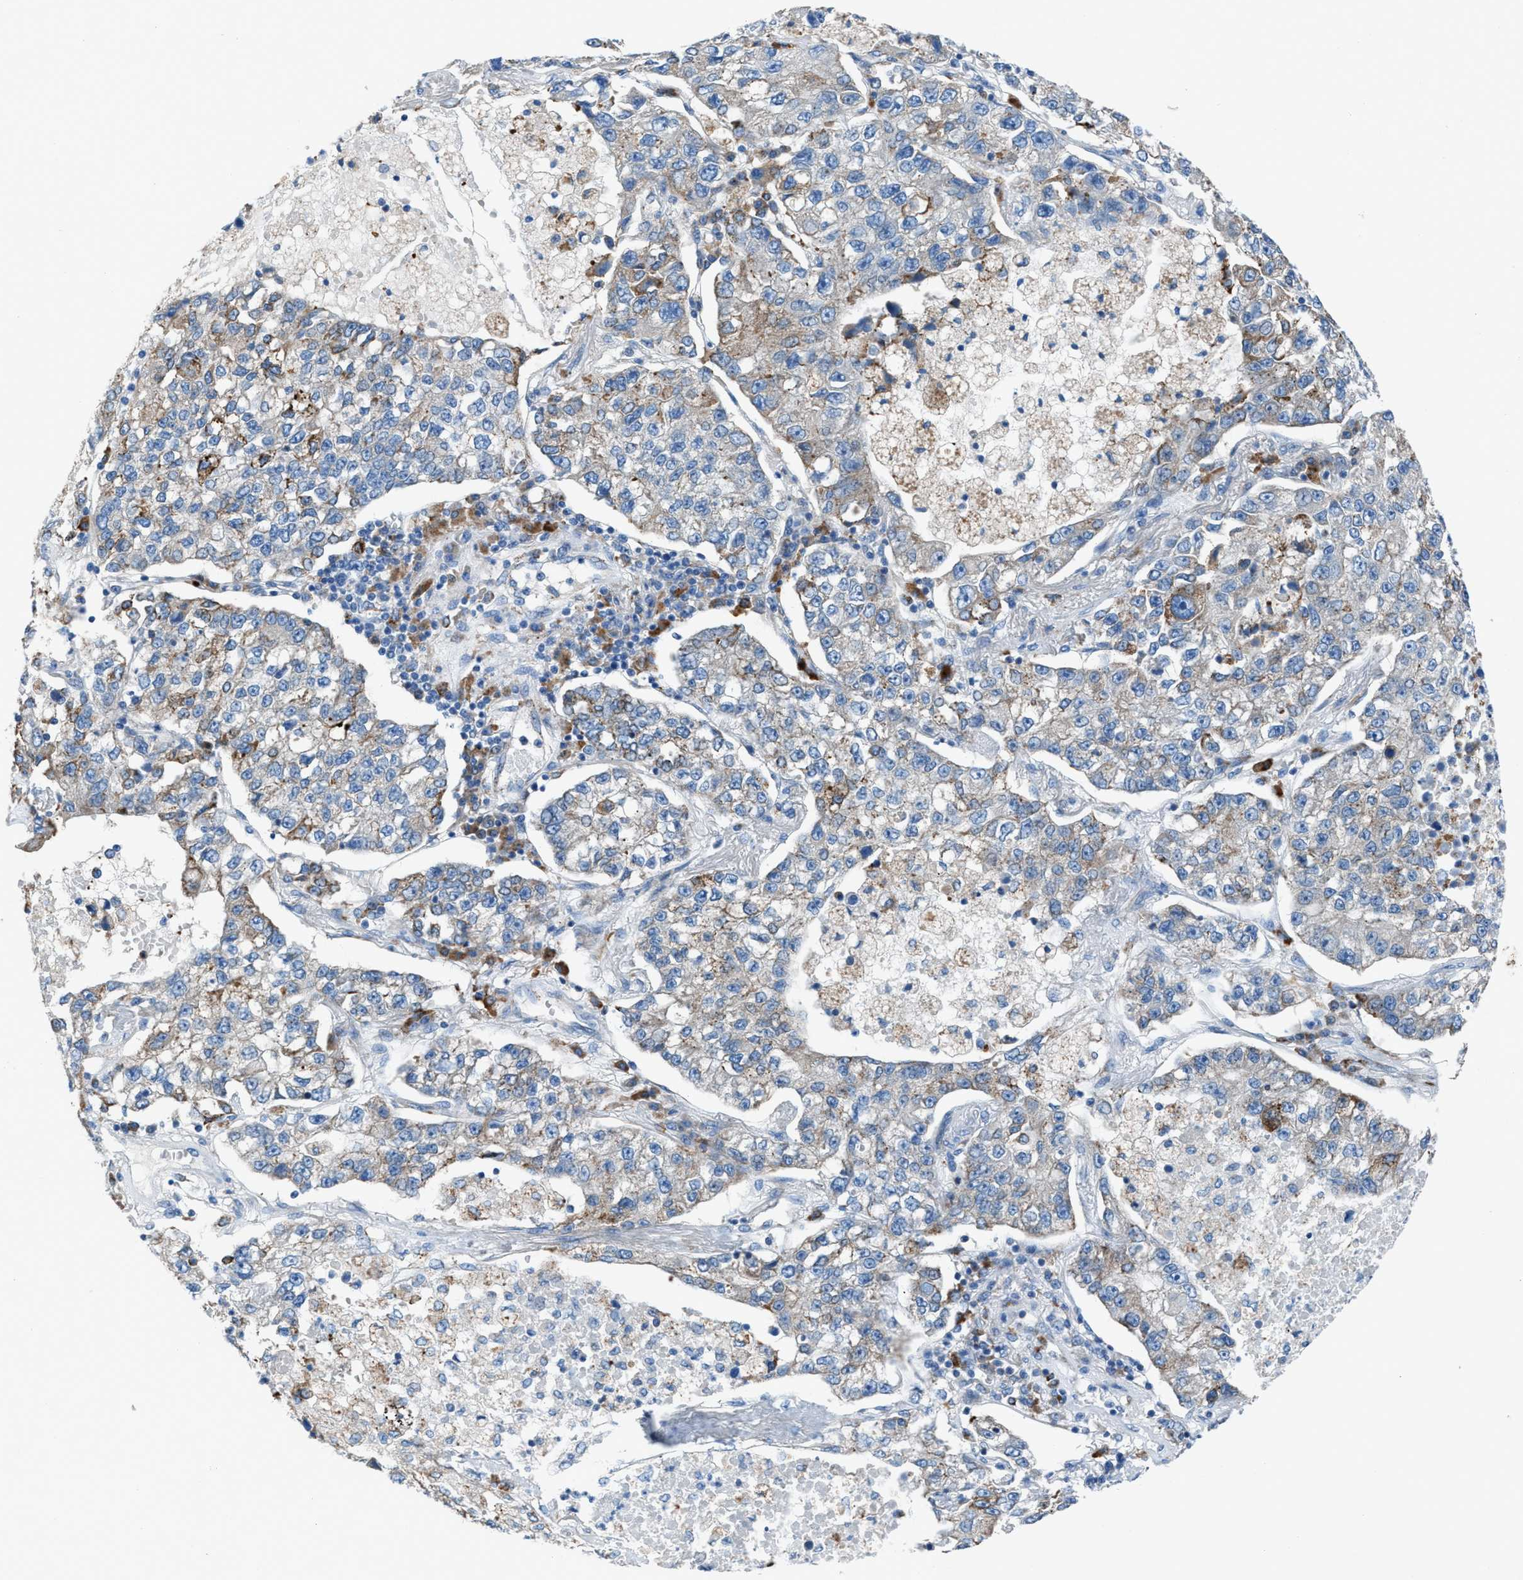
{"staining": {"intensity": "weak", "quantity": "25%-75%", "location": "cytoplasmic/membranous"}, "tissue": "lung cancer", "cell_type": "Tumor cells", "image_type": "cancer", "snomed": [{"axis": "morphology", "description": "Adenocarcinoma, NOS"}, {"axis": "topography", "description": "Lung"}], "caption": "High-magnification brightfield microscopy of adenocarcinoma (lung) stained with DAB (brown) and counterstained with hematoxylin (blue). tumor cells exhibit weak cytoplasmic/membranous staining is appreciated in about25%-75% of cells. (Brightfield microscopy of DAB IHC at high magnification).", "gene": "CD1B", "patient": {"sex": "male", "age": 49}}